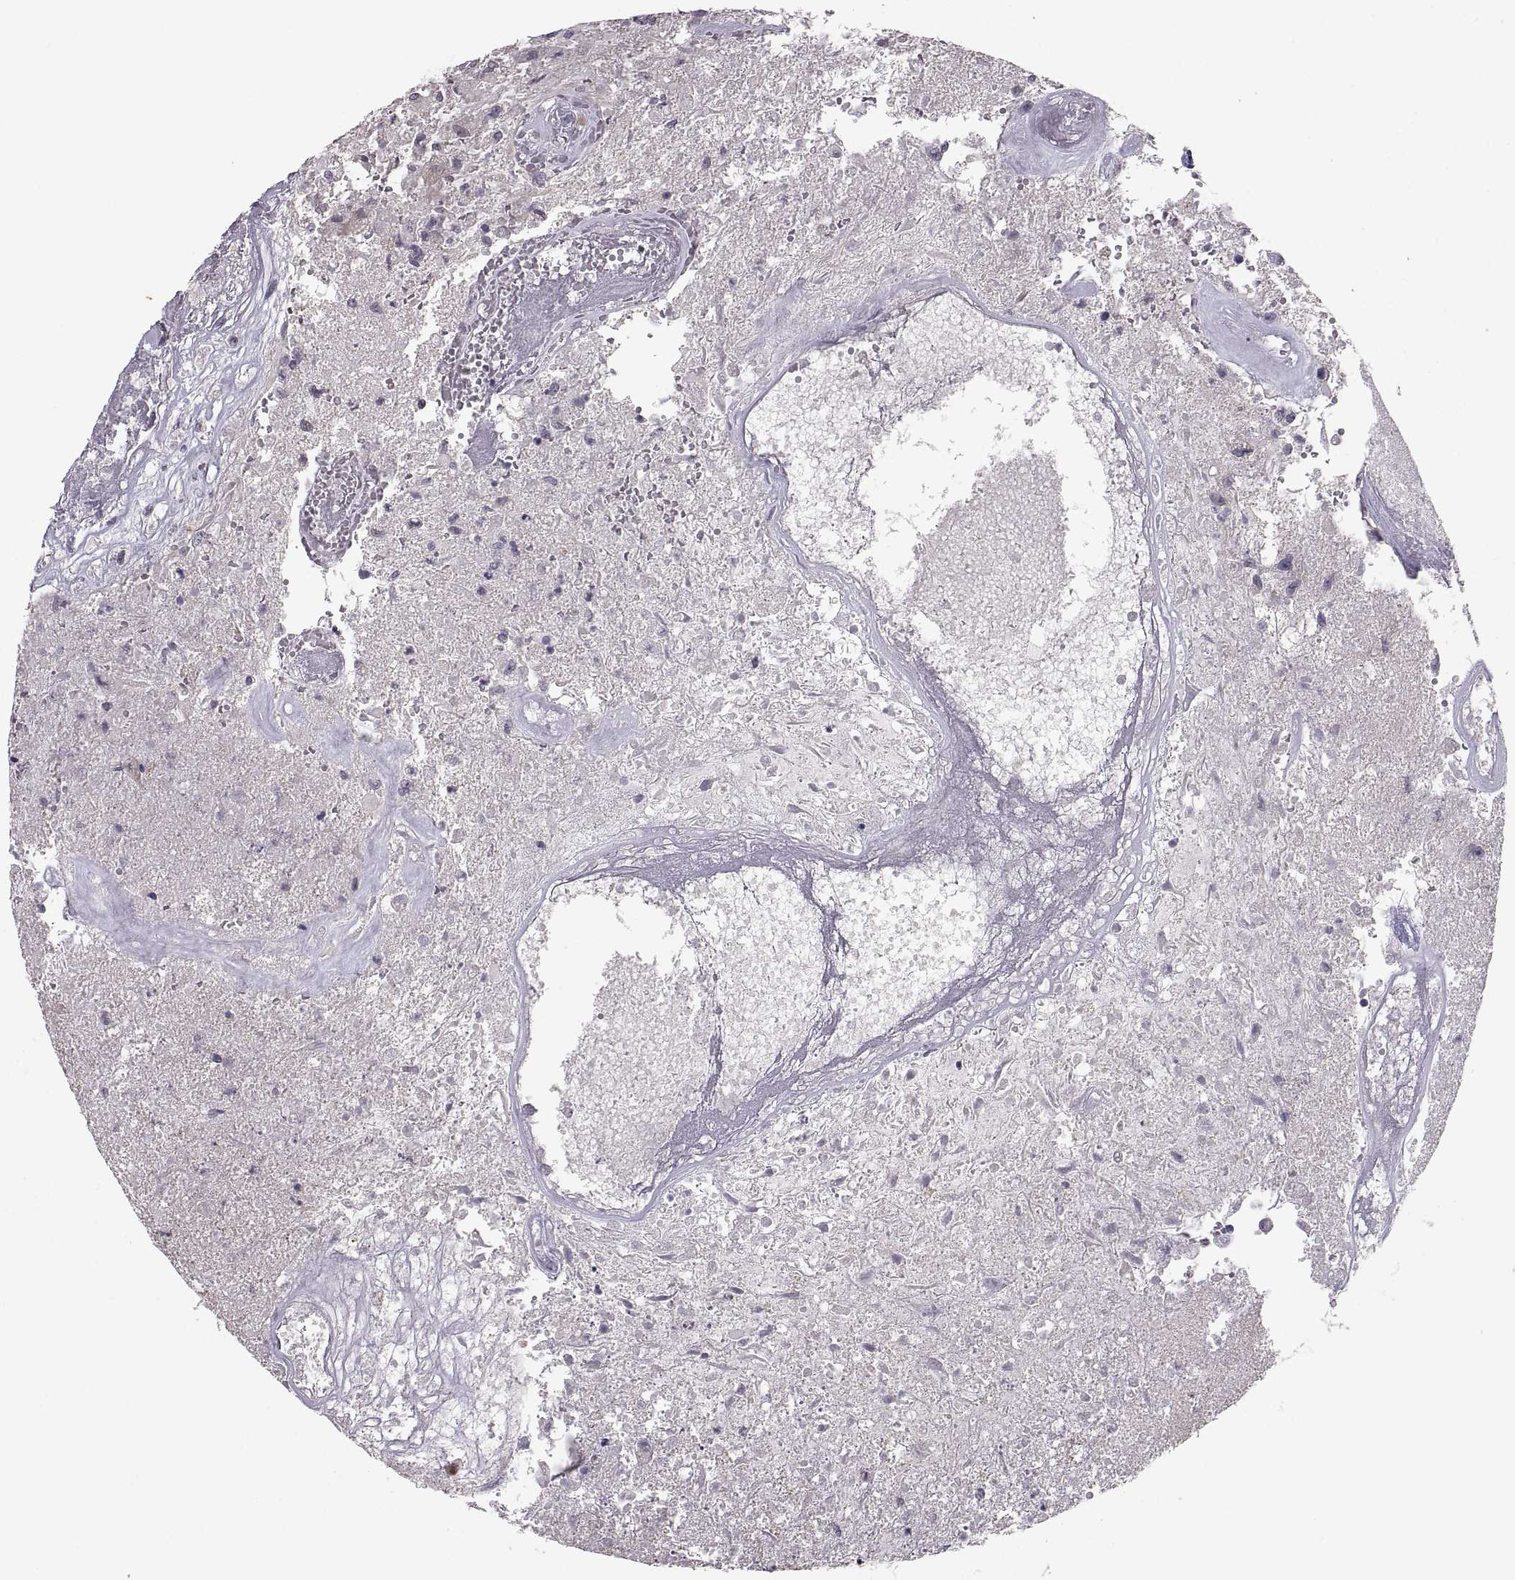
{"staining": {"intensity": "negative", "quantity": "none", "location": "none"}, "tissue": "glioma", "cell_type": "Tumor cells", "image_type": "cancer", "snomed": [{"axis": "morphology", "description": "Glioma, malignant, High grade"}, {"axis": "topography", "description": "Brain"}], "caption": "A high-resolution micrograph shows IHC staining of glioma, which shows no significant staining in tumor cells.", "gene": "PAX2", "patient": {"sex": "male", "age": 56}}